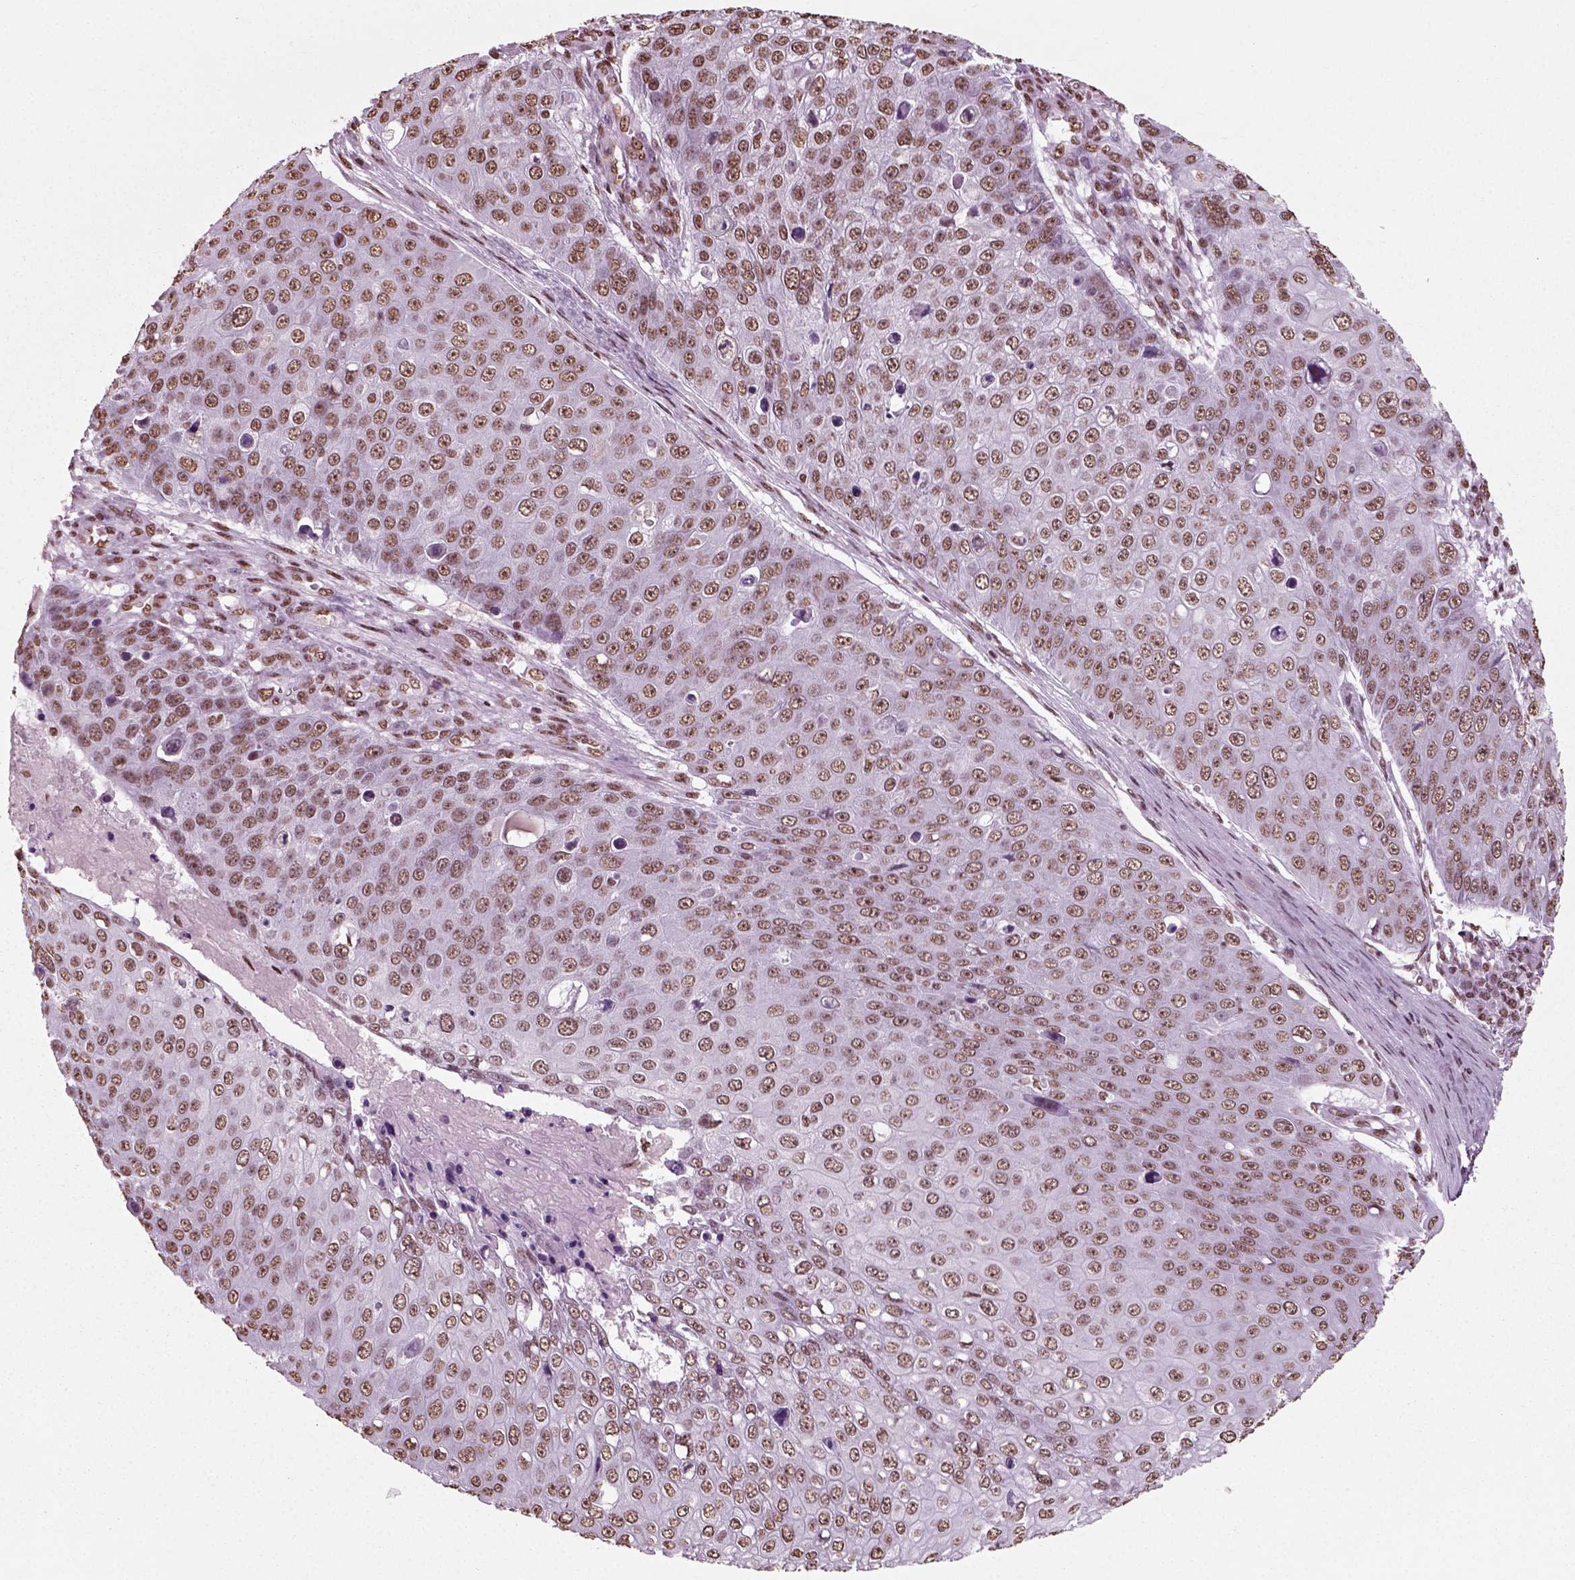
{"staining": {"intensity": "moderate", "quantity": ">75%", "location": "nuclear"}, "tissue": "skin cancer", "cell_type": "Tumor cells", "image_type": "cancer", "snomed": [{"axis": "morphology", "description": "Squamous cell carcinoma, NOS"}, {"axis": "topography", "description": "Skin"}], "caption": "IHC photomicrograph of human skin cancer (squamous cell carcinoma) stained for a protein (brown), which demonstrates medium levels of moderate nuclear positivity in approximately >75% of tumor cells.", "gene": "POLR1H", "patient": {"sex": "male", "age": 71}}